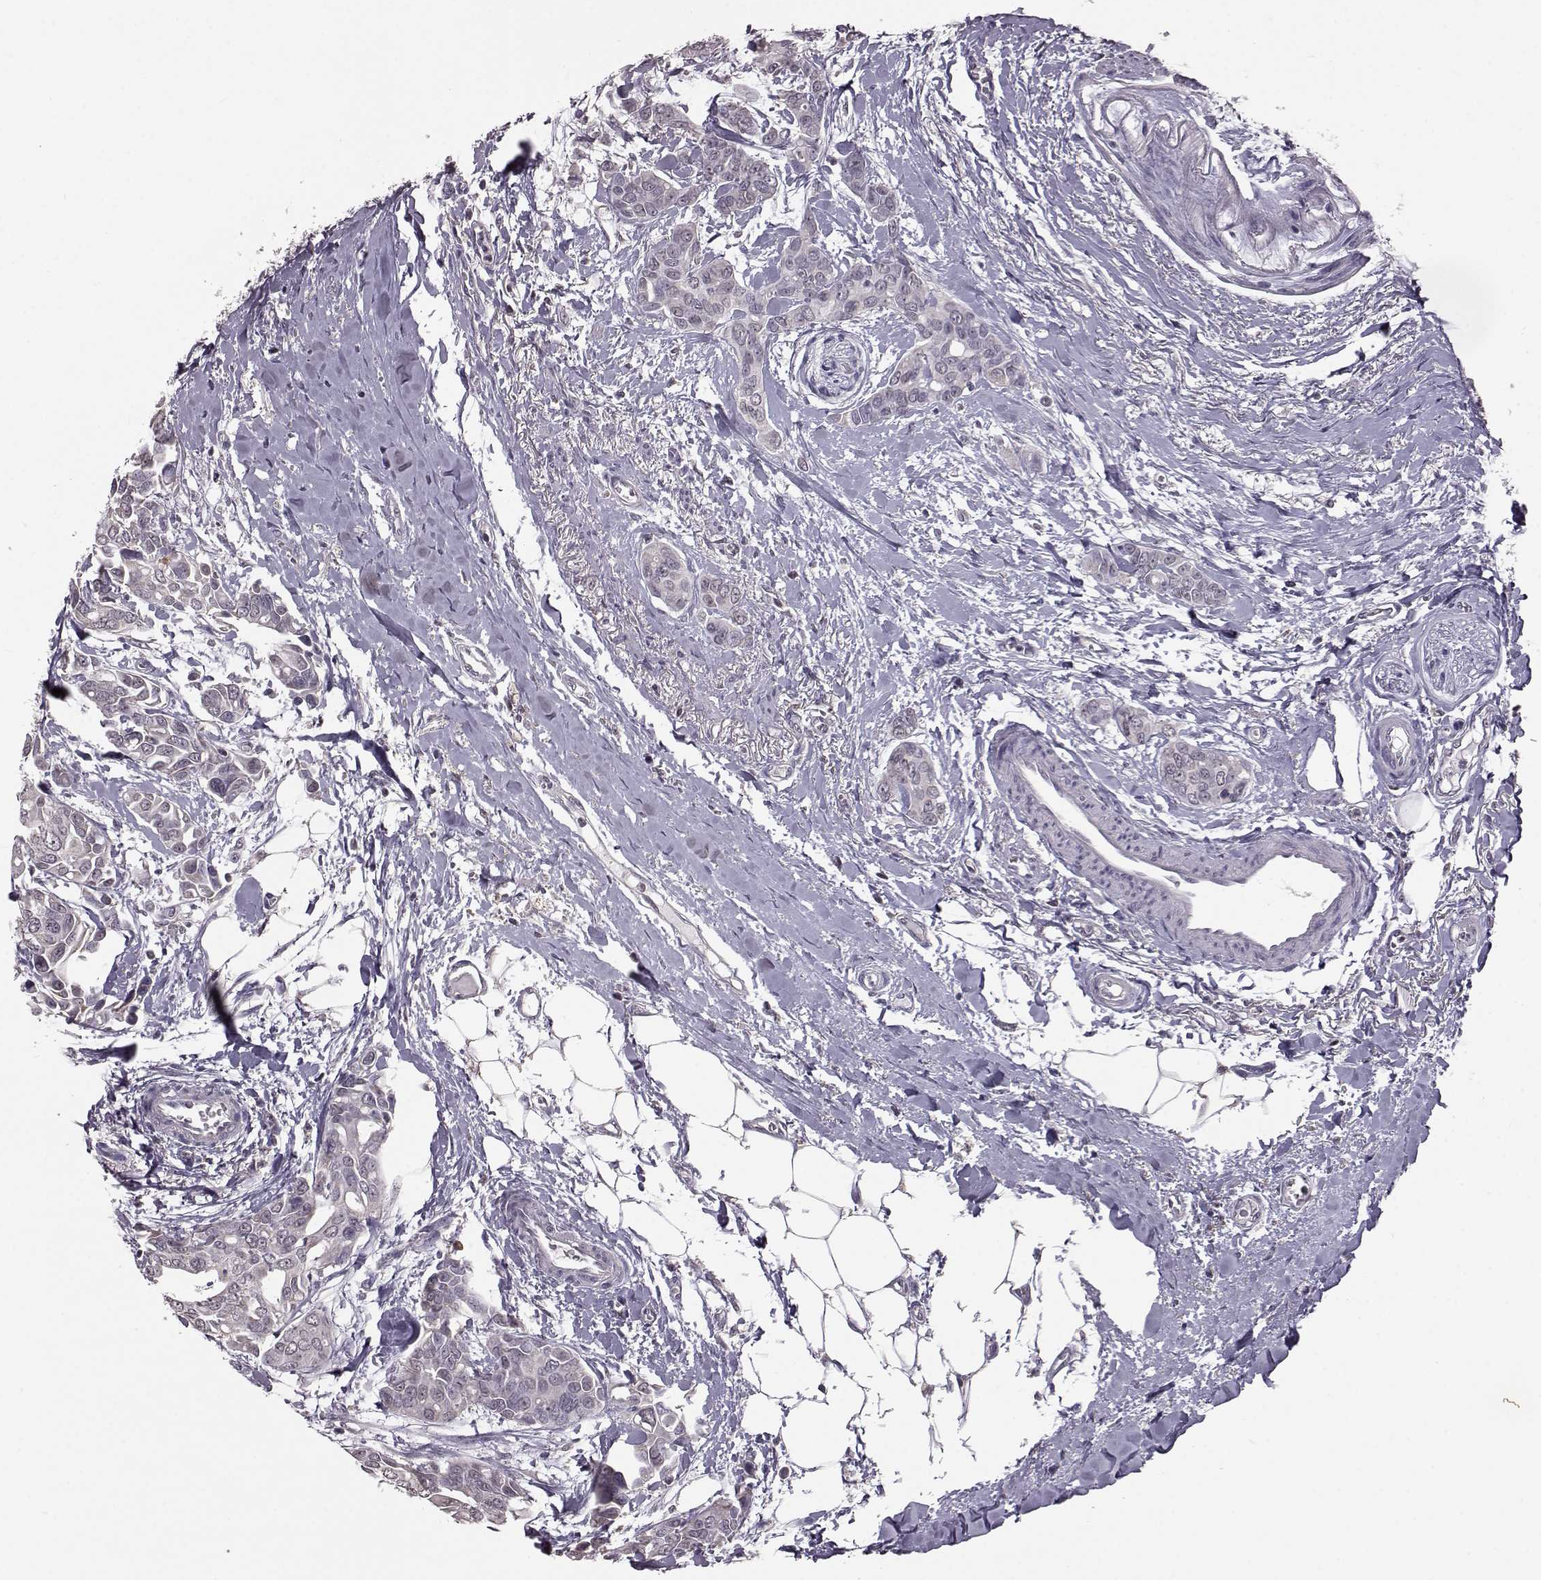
{"staining": {"intensity": "weak", "quantity": "<25%", "location": "nuclear"}, "tissue": "breast cancer", "cell_type": "Tumor cells", "image_type": "cancer", "snomed": [{"axis": "morphology", "description": "Duct carcinoma"}, {"axis": "topography", "description": "Breast"}], "caption": "Immunohistochemistry (IHC) micrograph of human infiltrating ductal carcinoma (breast) stained for a protein (brown), which shows no positivity in tumor cells.", "gene": "ALDH3A1", "patient": {"sex": "female", "age": 54}}